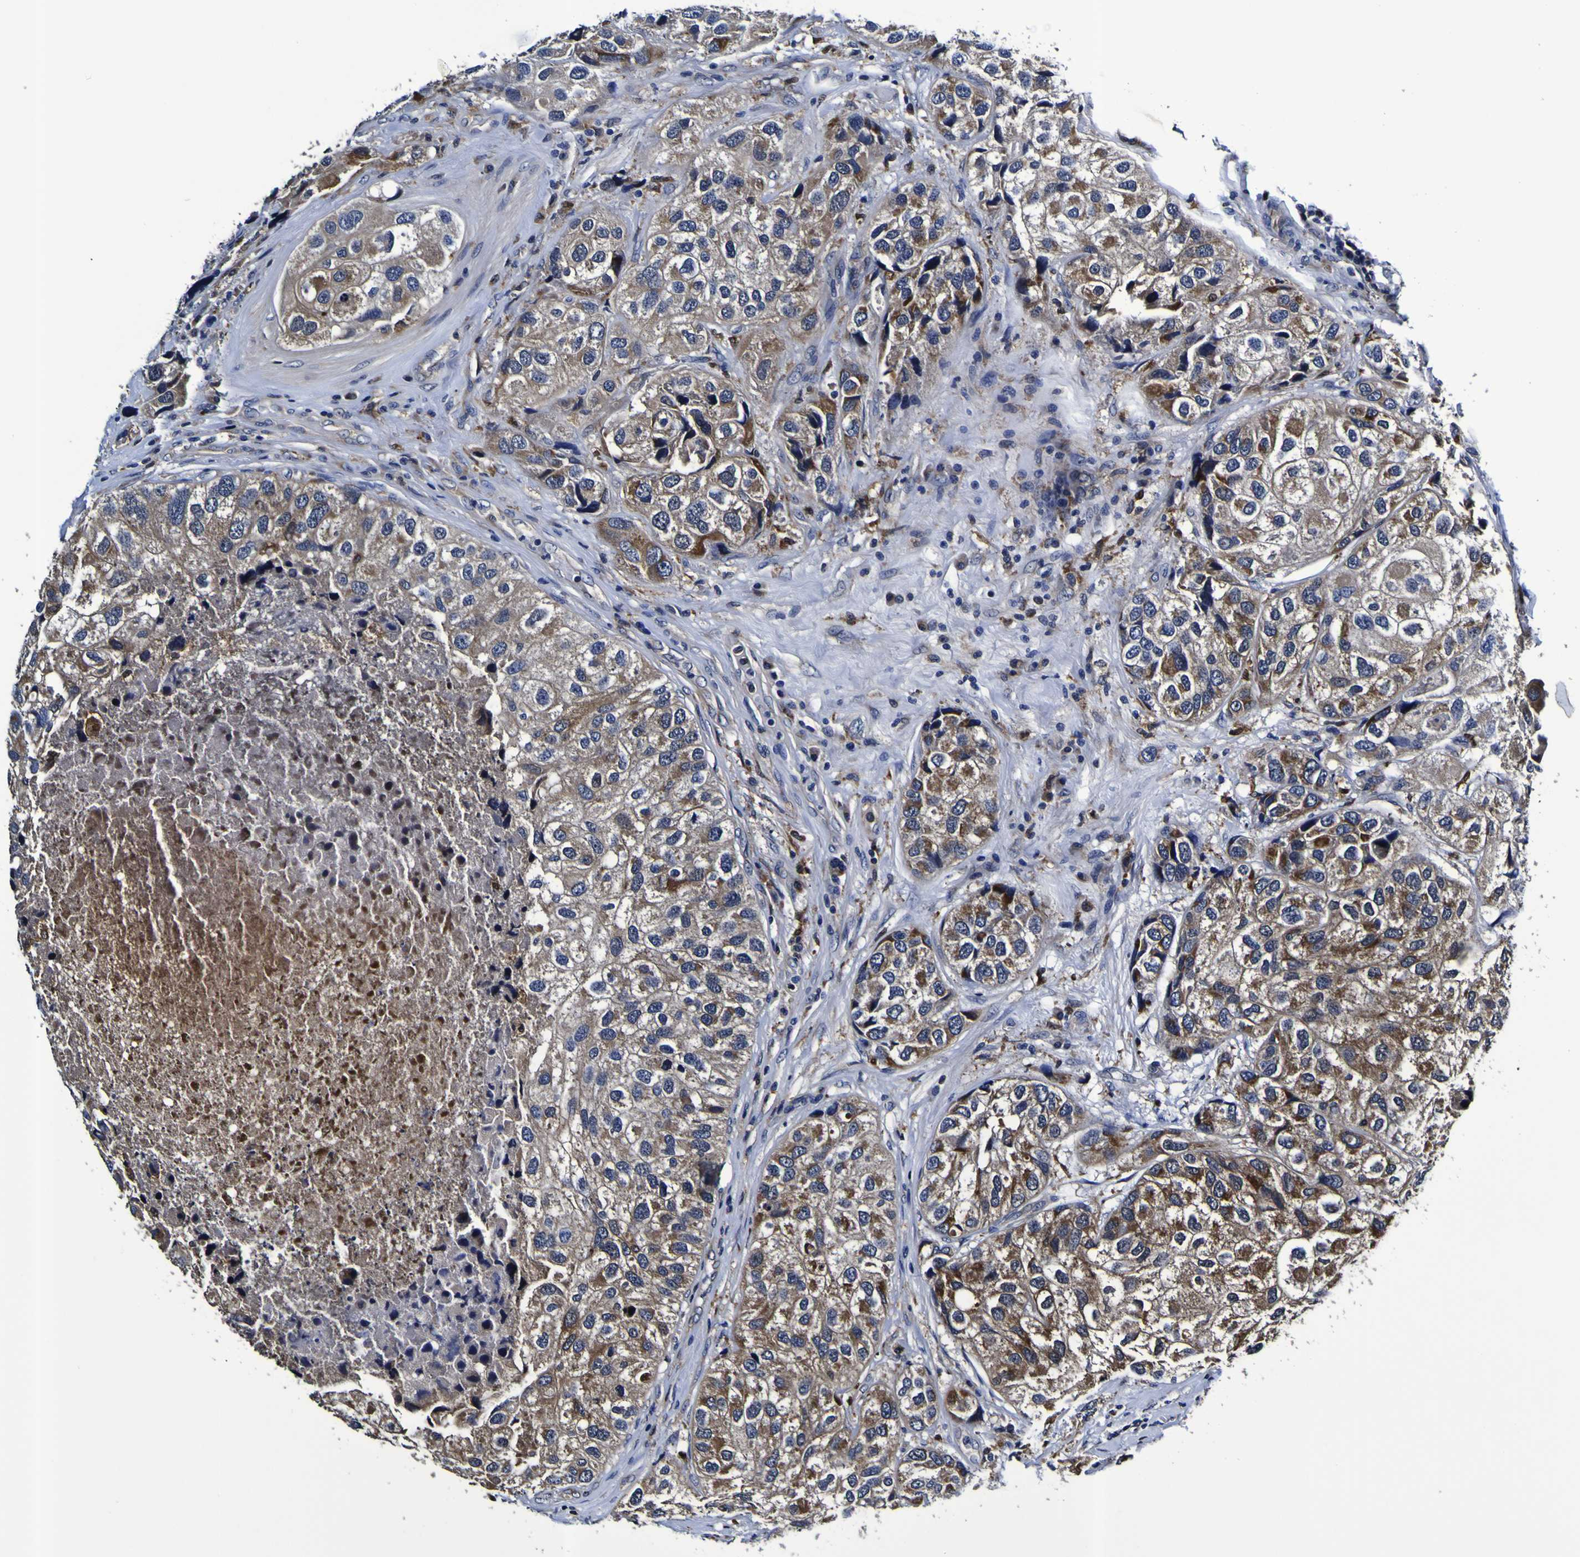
{"staining": {"intensity": "moderate", "quantity": ">75%", "location": "cytoplasmic/membranous"}, "tissue": "urothelial cancer", "cell_type": "Tumor cells", "image_type": "cancer", "snomed": [{"axis": "morphology", "description": "Urothelial carcinoma, High grade"}, {"axis": "topography", "description": "Urinary bladder"}], "caption": "Protein expression by immunohistochemistry demonstrates moderate cytoplasmic/membranous staining in about >75% of tumor cells in high-grade urothelial carcinoma.", "gene": "GPX1", "patient": {"sex": "female", "age": 64}}